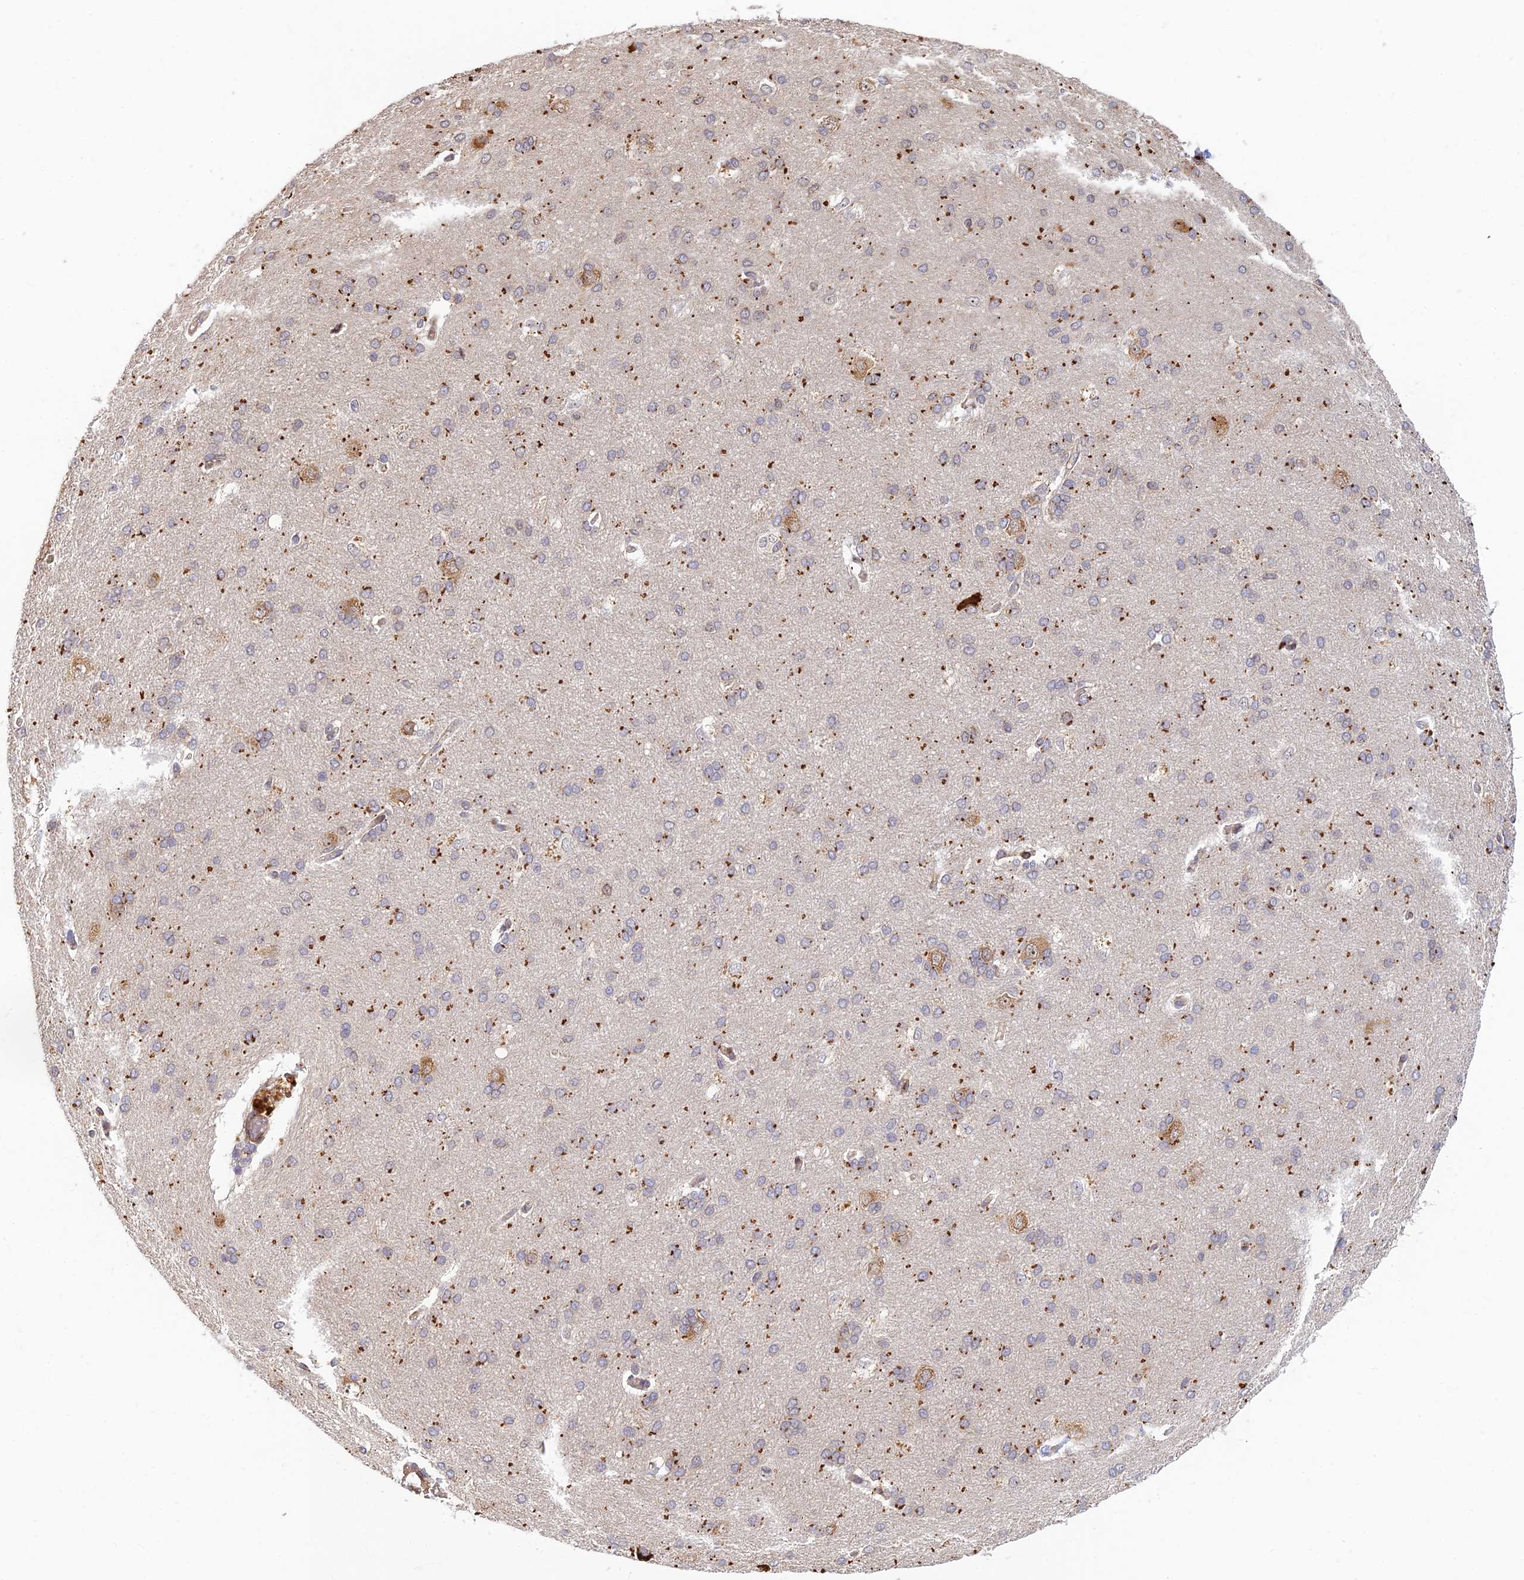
{"staining": {"intensity": "moderate", "quantity": "25%-75%", "location": "cytoplasmic/membranous,nuclear"}, "tissue": "cerebral cortex", "cell_type": "Endothelial cells", "image_type": "normal", "snomed": [{"axis": "morphology", "description": "Normal tissue, NOS"}, {"axis": "topography", "description": "Cerebral cortex"}], "caption": "This is a histology image of immunohistochemistry staining of benign cerebral cortex, which shows moderate staining in the cytoplasmic/membranous,nuclear of endothelial cells.", "gene": "UFSP2", "patient": {"sex": "male", "age": 62}}